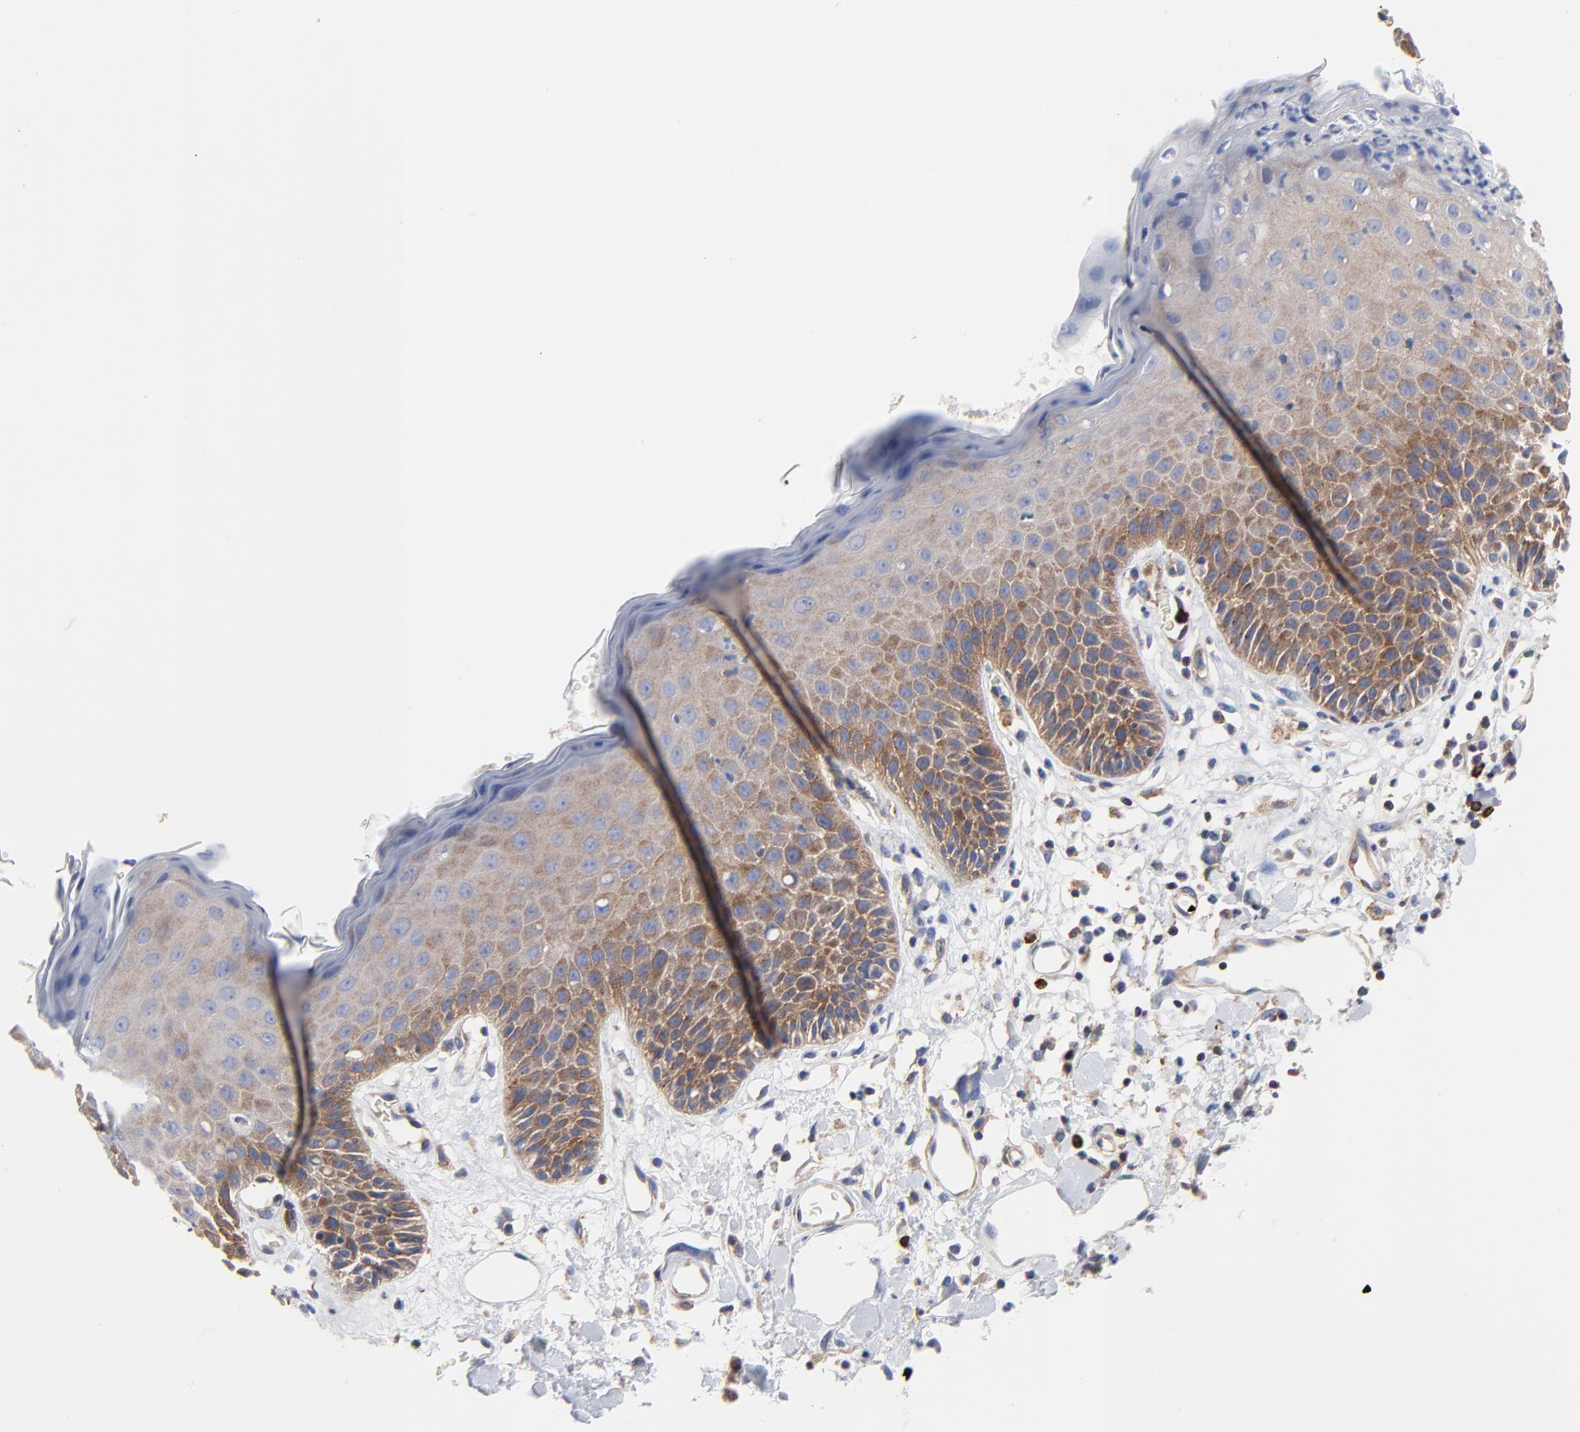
{"staining": {"intensity": "moderate", "quantity": ">75%", "location": "cytoplasmic/membranous"}, "tissue": "skin", "cell_type": "Epidermal cells", "image_type": "normal", "snomed": [{"axis": "morphology", "description": "Normal tissue, NOS"}, {"axis": "topography", "description": "Vulva"}, {"axis": "topography", "description": "Peripheral nerve tissue"}], "caption": "Immunohistochemistry micrograph of benign human skin stained for a protein (brown), which exhibits medium levels of moderate cytoplasmic/membranous expression in about >75% of epidermal cells.", "gene": "CD2AP", "patient": {"sex": "female", "age": 68}}